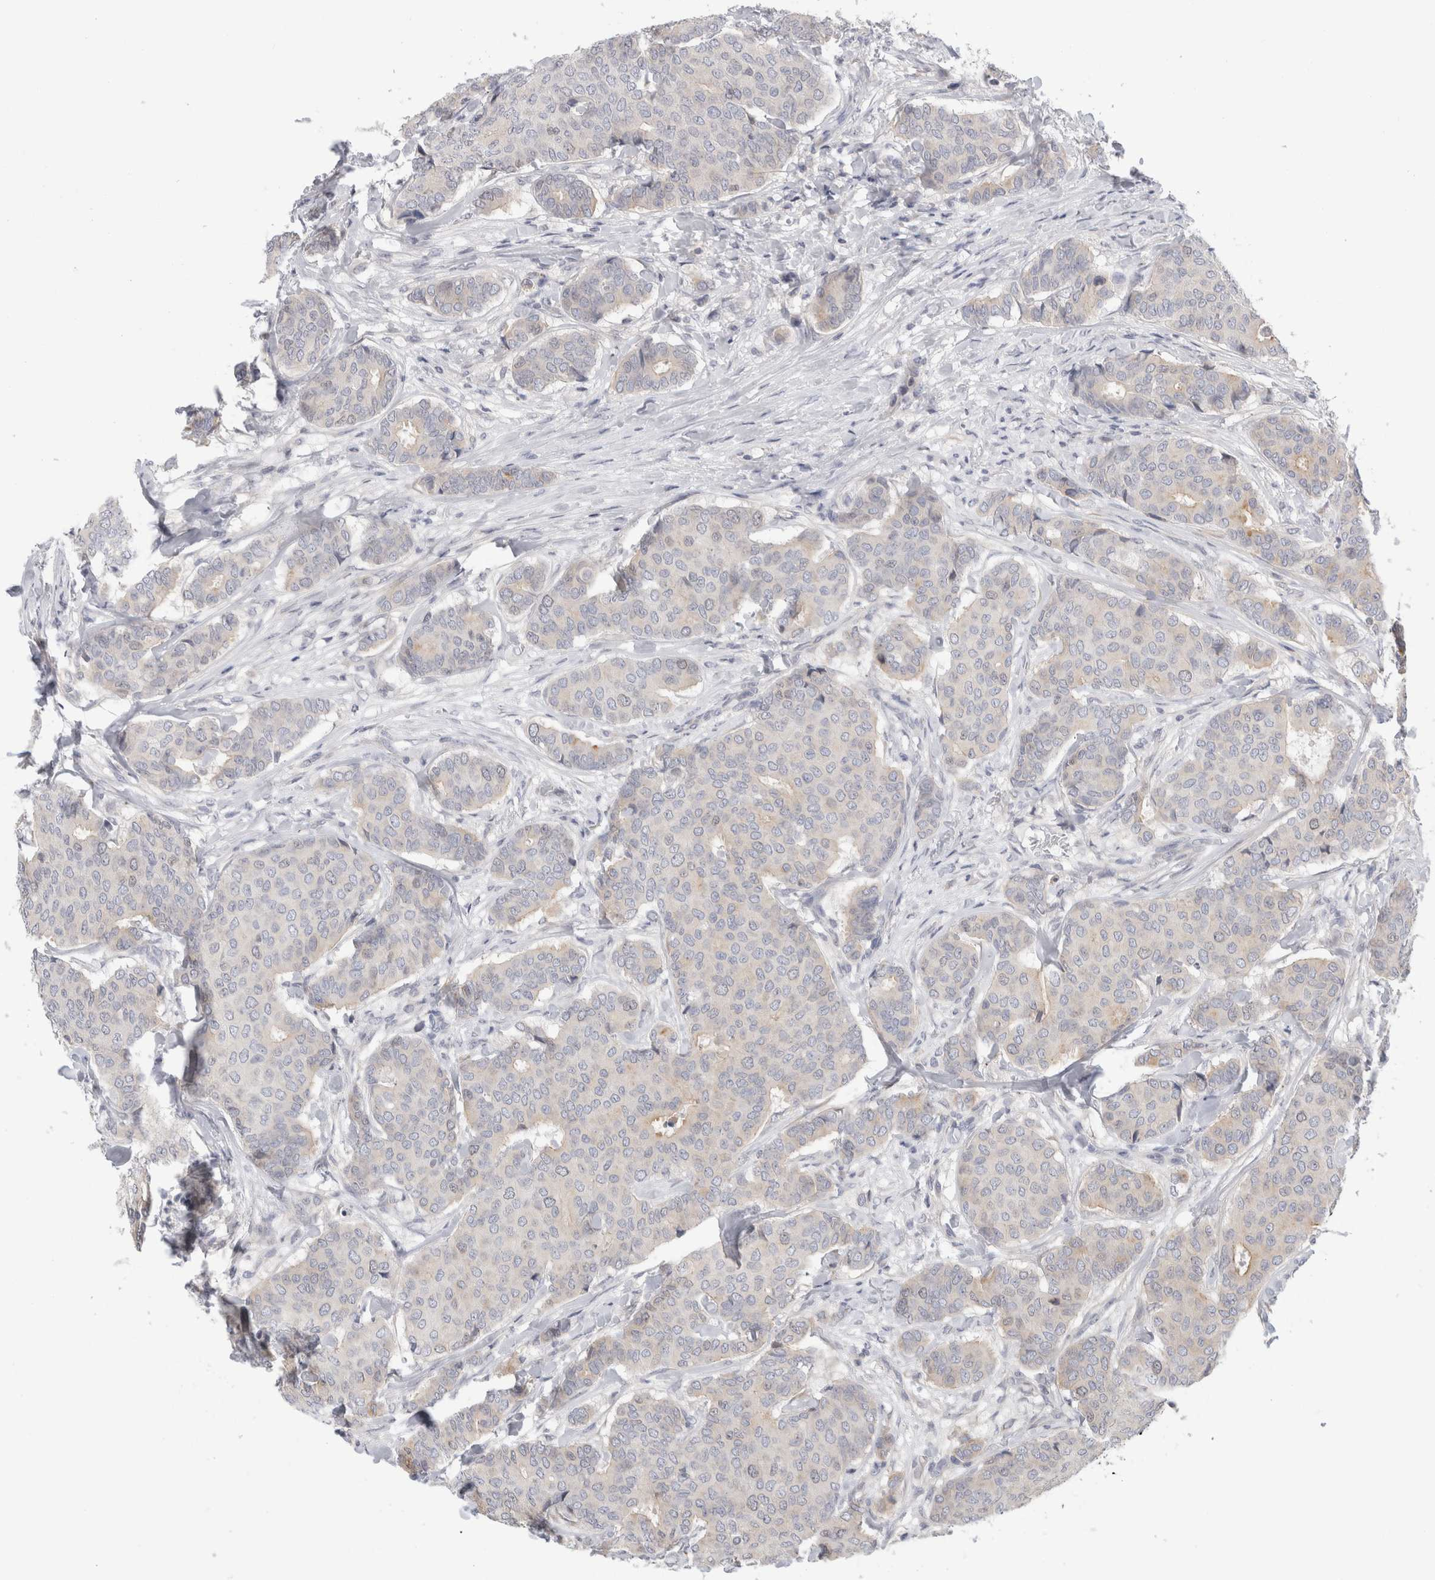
{"staining": {"intensity": "negative", "quantity": "none", "location": "none"}, "tissue": "breast cancer", "cell_type": "Tumor cells", "image_type": "cancer", "snomed": [{"axis": "morphology", "description": "Duct carcinoma"}, {"axis": "topography", "description": "Breast"}], "caption": "Tumor cells show no significant protein expression in infiltrating ductal carcinoma (breast).", "gene": "SYTL5", "patient": {"sex": "female", "age": 75}}